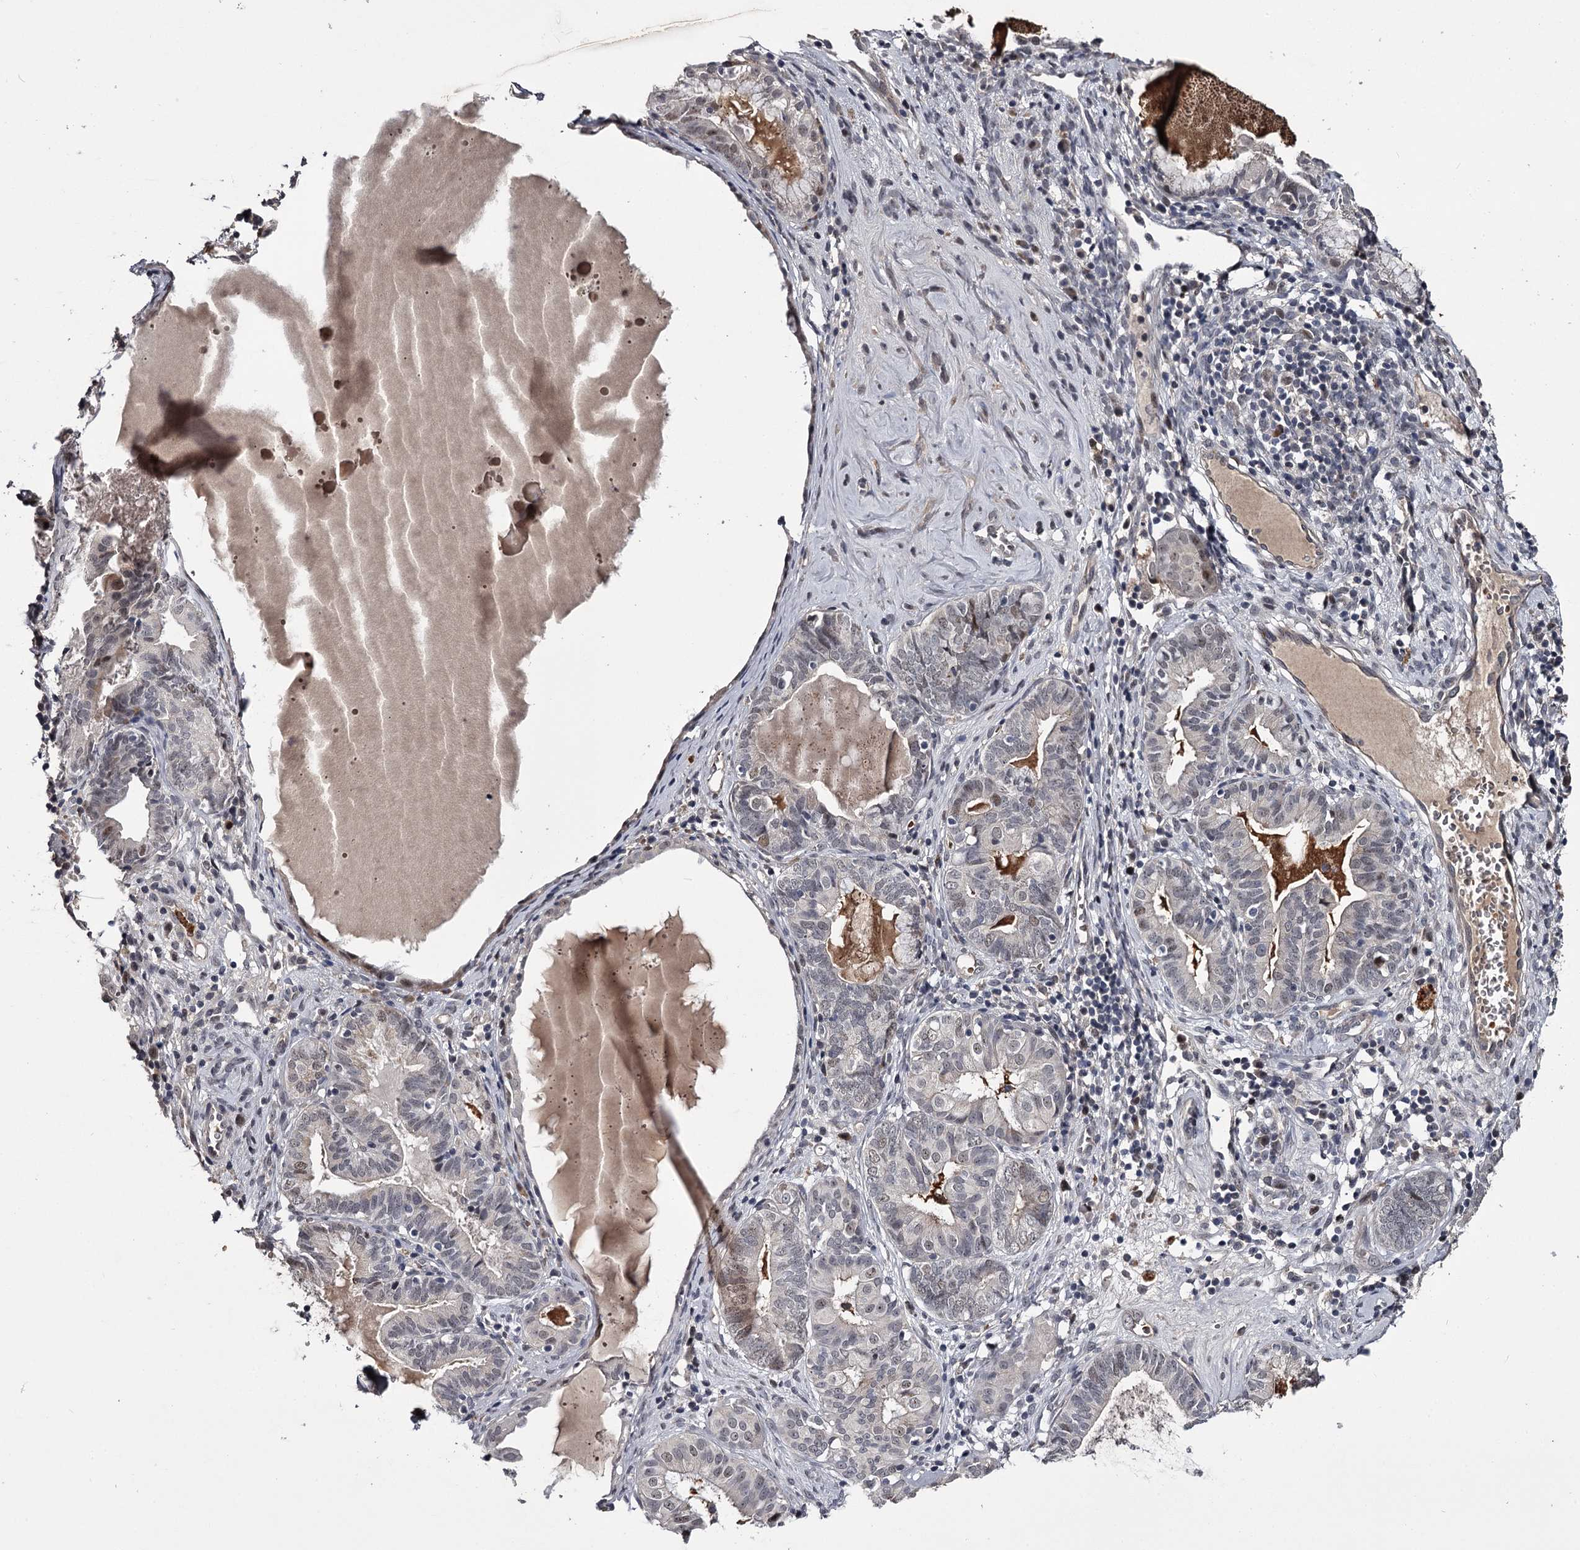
{"staining": {"intensity": "negative", "quantity": "none", "location": "none"}, "tissue": "endometrial cancer", "cell_type": "Tumor cells", "image_type": "cancer", "snomed": [{"axis": "morphology", "description": "Adenocarcinoma, NOS"}, {"axis": "topography", "description": "Endometrium"}], "caption": "Image shows no protein positivity in tumor cells of endometrial cancer (adenocarcinoma) tissue. Brightfield microscopy of immunohistochemistry stained with DAB (3,3'-diaminobenzidine) (brown) and hematoxylin (blue), captured at high magnification.", "gene": "RNF44", "patient": {"sex": "female", "age": 79}}